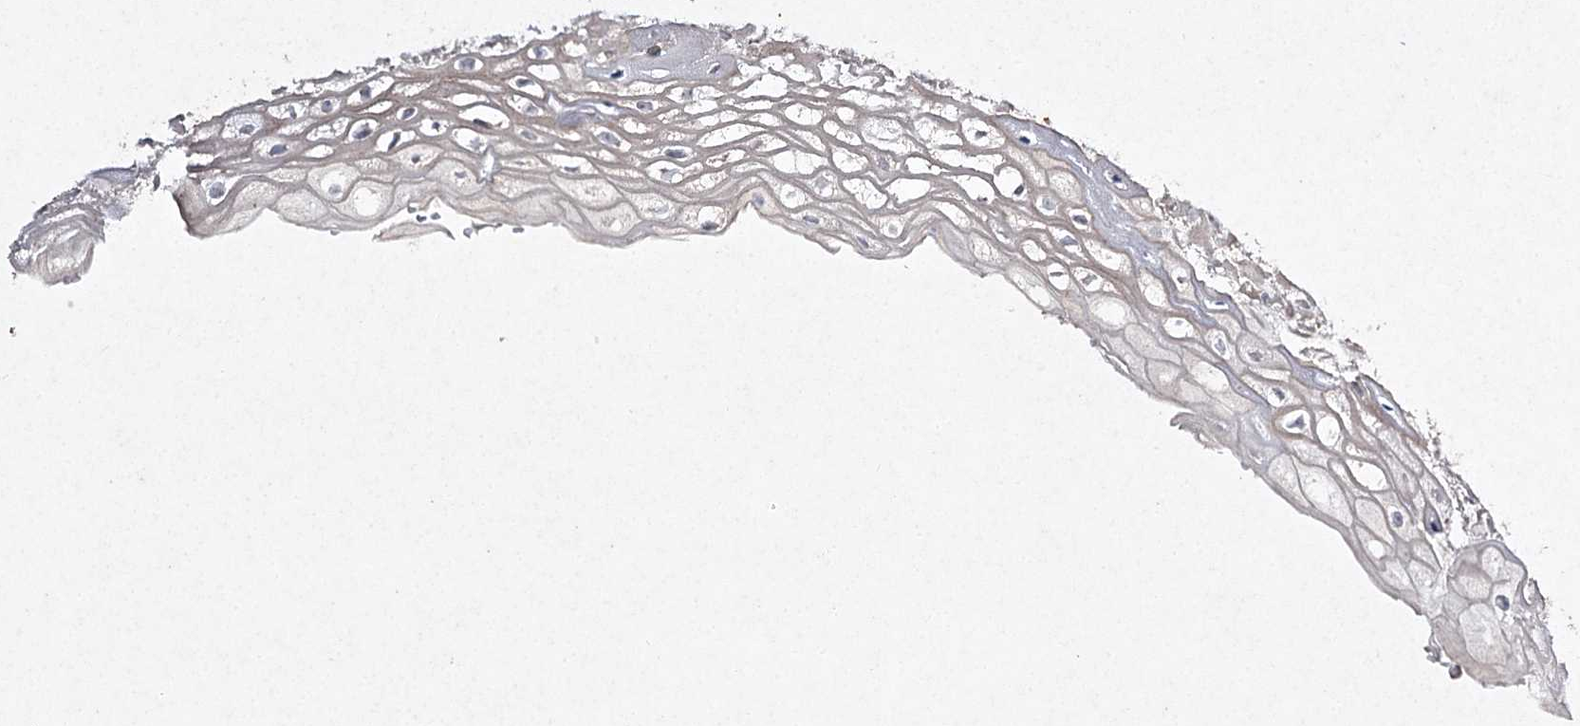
{"staining": {"intensity": "moderate", "quantity": "<25%", "location": "cytoplasmic/membranous"}, "tissue": "oral mucosa", "cell_type": "Squamous epithelial cells", "image_type": "normal", "snomed": [{"axis": "morphology", "description": "Normal tissue, NOS"}, {"axis": "topography", "description": "Oral tissue"}], "caption": "Protein staining of normal oral mucosa reveals moderate cytoplasmic/membranous staining in approximately <25% of squamous epithelial cells.", "gene": "FANCL", "patient": {"sex": "female", "age": 76}}